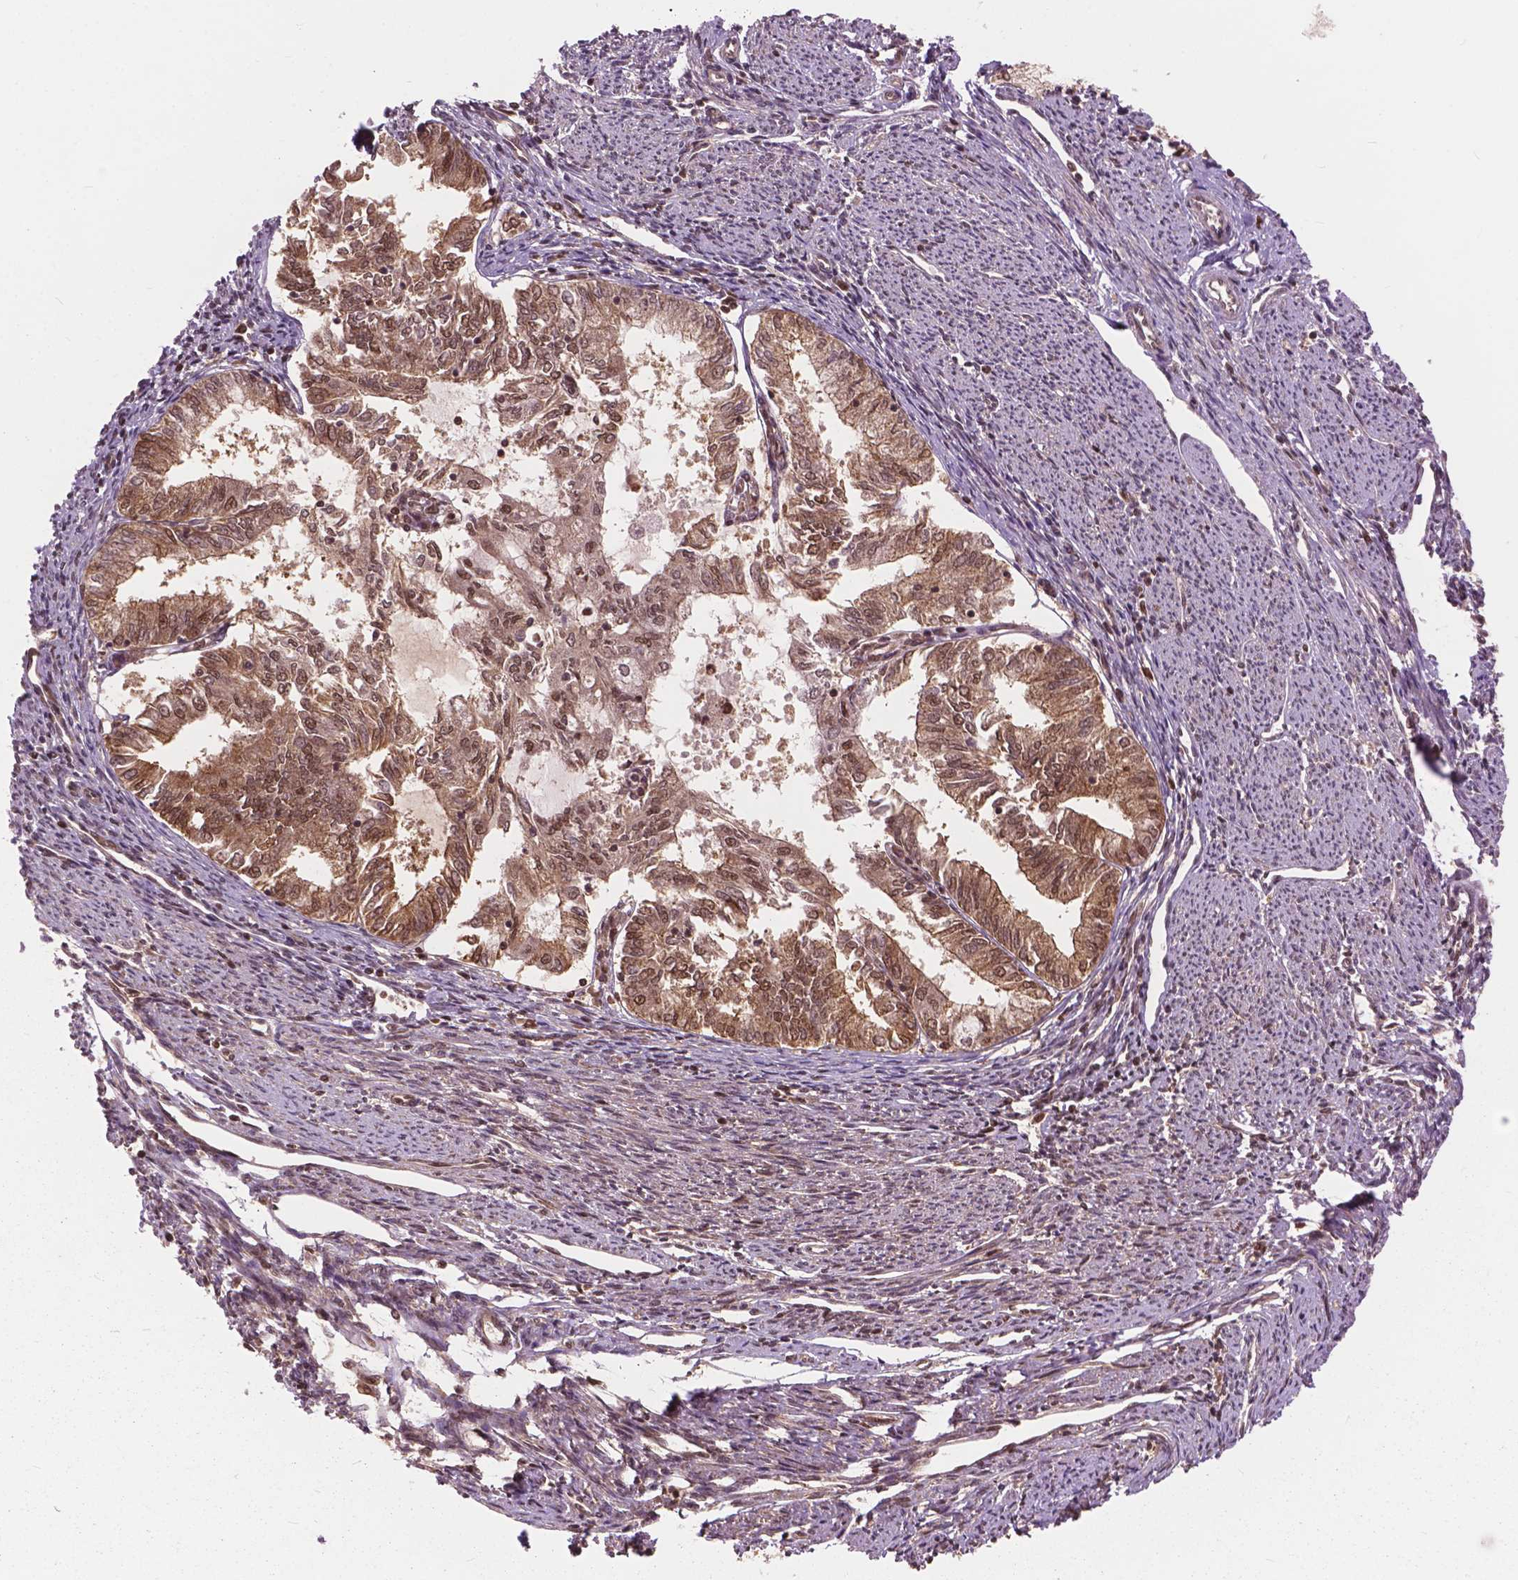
{"staining": {"intensity": "moderate", "quantity": ">75%", "location": "cytoplasmic/membranous,nuclear"}, "tissue": "endometrial cancer", "cell_type": "Tumor cells", "image_type": "cancer", "snomed": [{"axis": "morphology", "description": "Adenocarcinoma, NOS"}, {"axis": "topography", "description": "Endometrium"}], "caption": "Endometrial adenocarcinoma stained for a protein reveals moderate cytoplasmic/membranous and nuclear positivity in tumor cells. Immunohistochemistry (ihc) stains the protein of interest in brown and the nuclei are stained blue.", "gene": "ANP32B", "patient": {"sex": "female", "age": 79}}